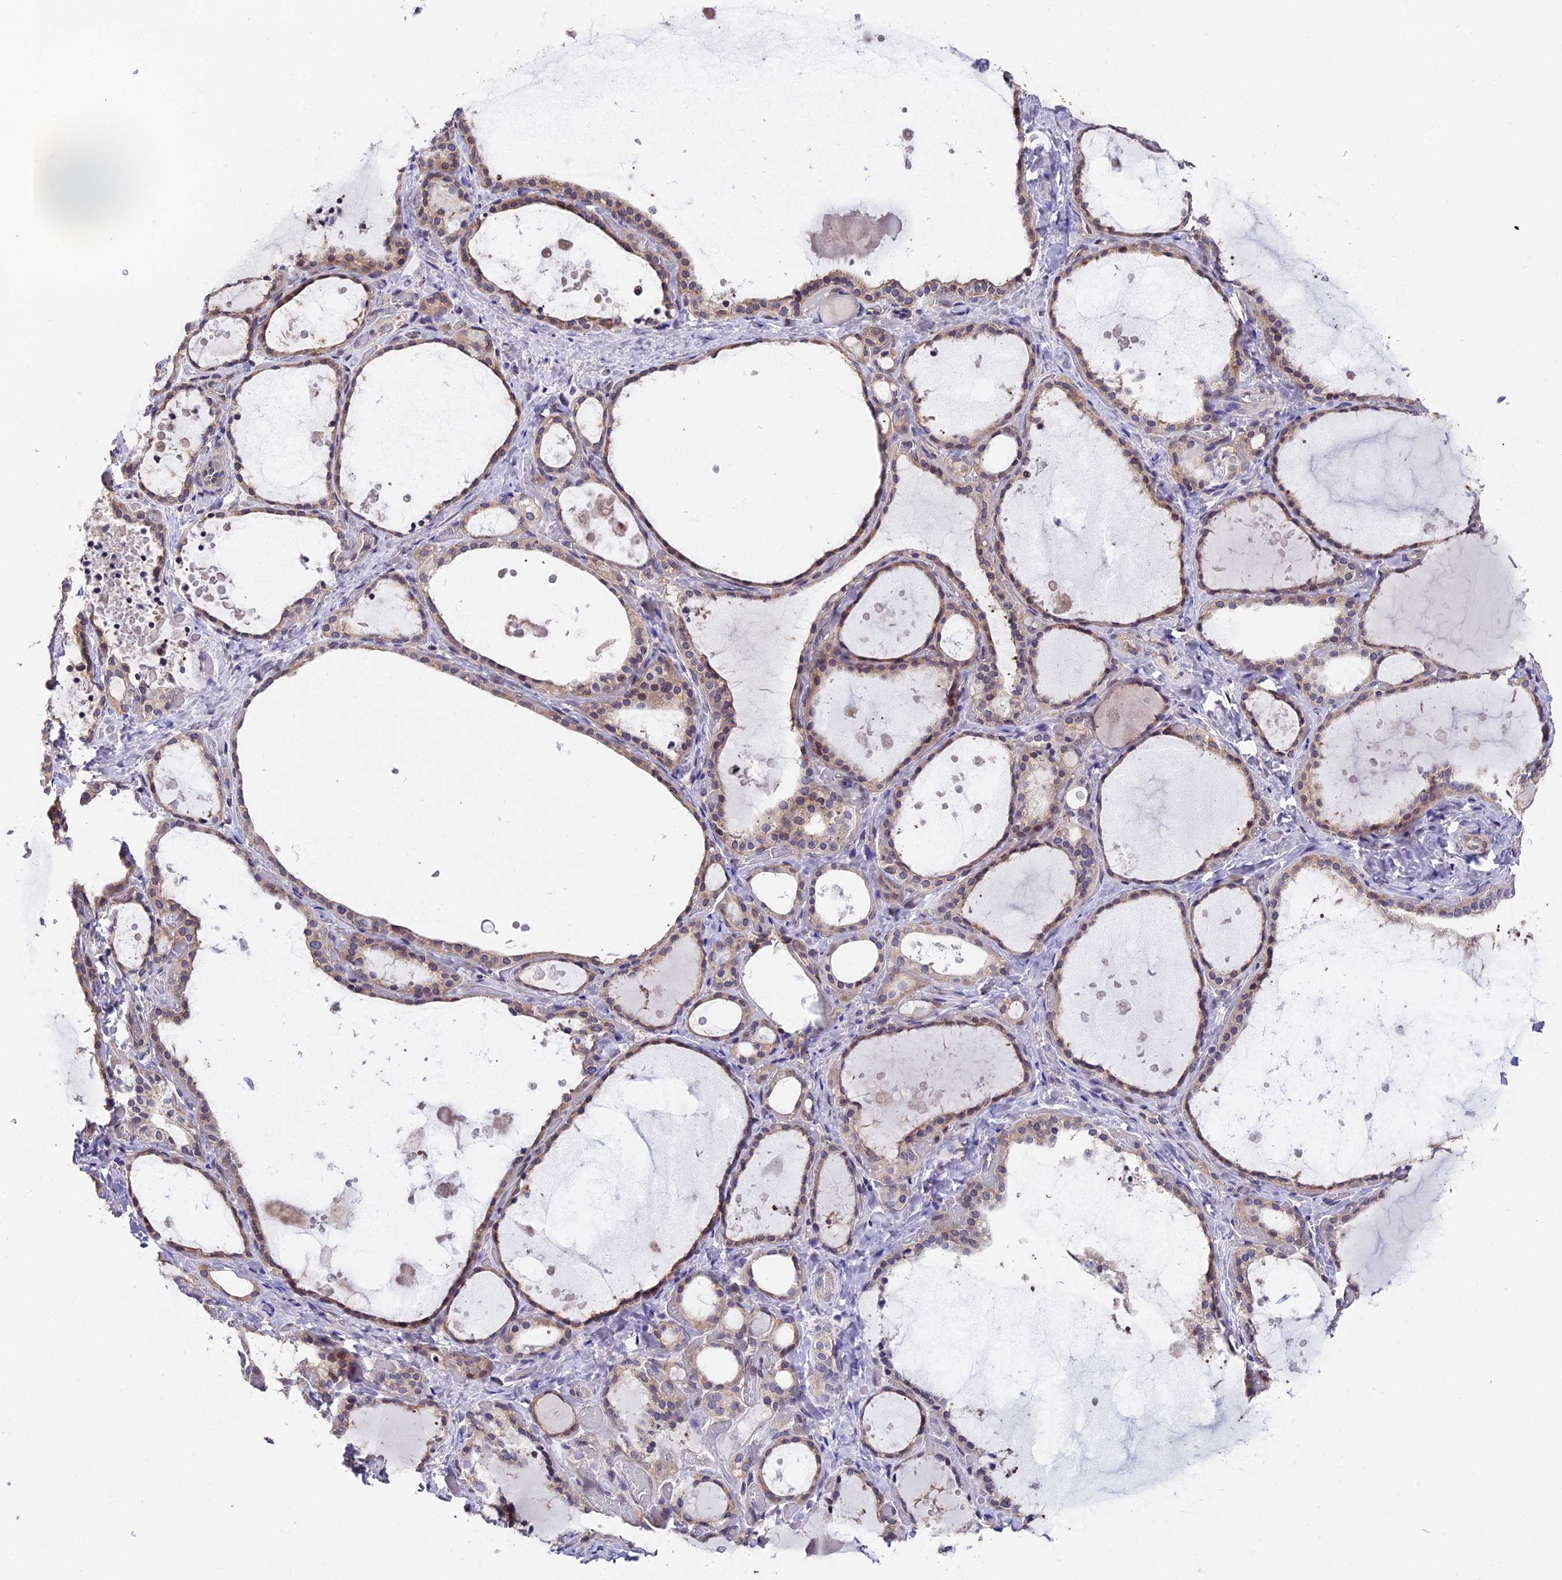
{"staining": {"intensity": "weak", "quantity": ">75%", "location": "cytoplasmic/membranous,nuclear"}, "tissue": "thyroid gland", "cell_type": "Glandular cells", "image_type": "normal", "snomed": [{"axis": "morphology", "description": "Normal tissue, NOS"}, {"axis": "topography", "description": "Thyroid gland"}], "caption": "Human thyroid gland stained with a brown dye exhibits weak cytoplasmic/membranous,nuclear positive expression in approximately >75% of glandular cells.", "gene": "INPP4A", "patient": {"sex": "female", "age": 44}}